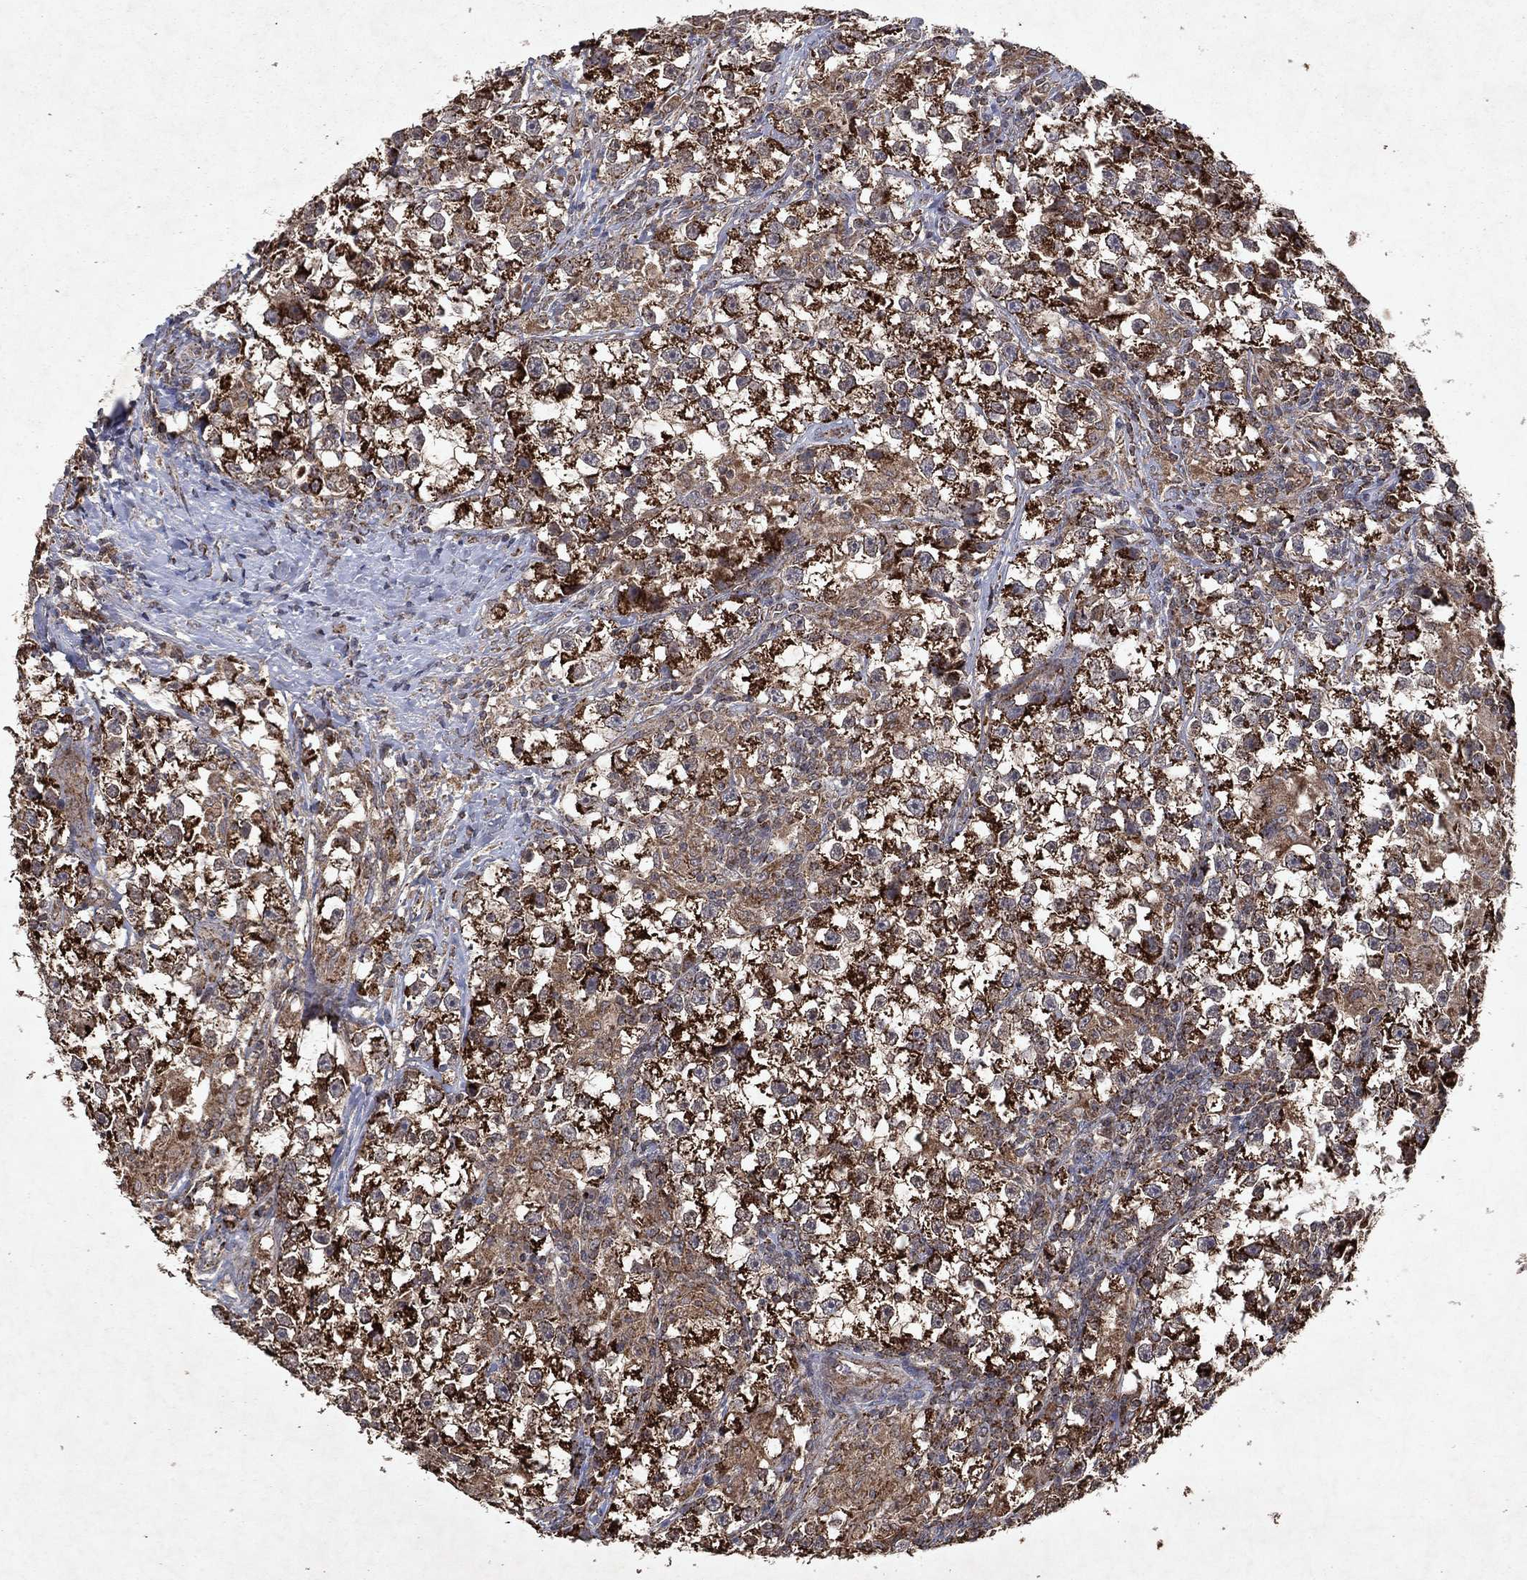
{"staining": {"intensity": "strong", "quantity": ">75%", "location": "cytoplasmic/membranous"}, "tissue": "testis cancer", "cell_type": "Tumor cells", "image_type": "cancer", "snomed": [{"axis": "morphology", "description": "Seminoma, NOS"}, {"axis": "topography", "description": "Testis"}], "caption": "Protein analysis of seminoma (testis) tissue displays strong cytoplasmic/membranous staining in about >75% of tumor cells.", "gene": "PYROXD2", "patient": {"sex": "male", "age": 46}}